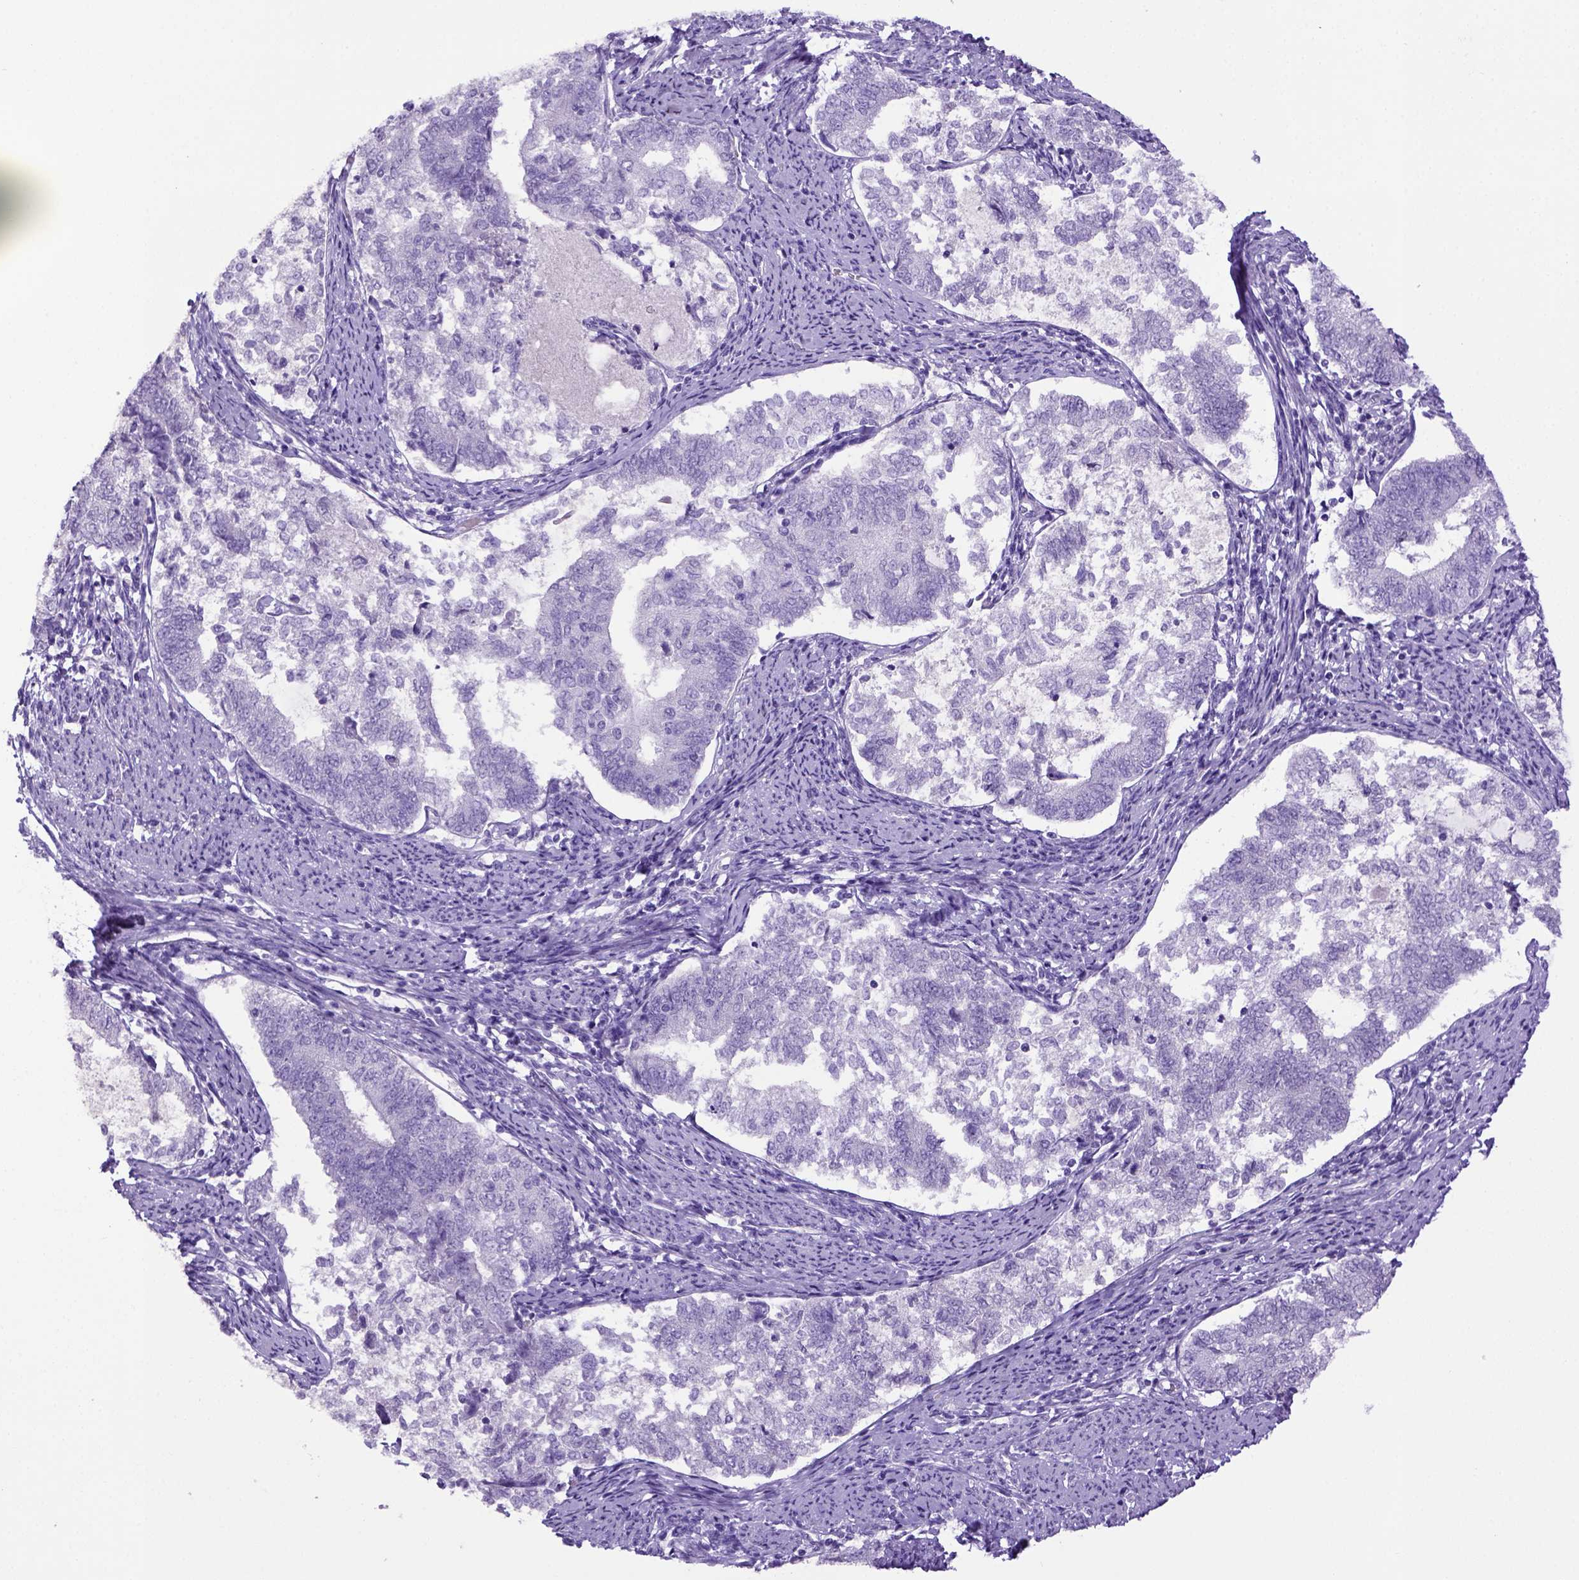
{"staining": {"intensity": "negative", "quantity": "none", "location": "none"}, "tissue": "endometrial cancer", "cell_type": "Tumor cells", "image_type": "cancer", "snomed": [{"axis": "morphology", "description": "Adenocarcinoma, NOS"}, {"axis": "topography", "description": "Endometrium"}], "caption": "Endometrial cancer was stained to show a protein in brown. There is no significant expression in tumor cells.", "gene": "ITIH4", "patient": {"sex": "female", "age": 65}}